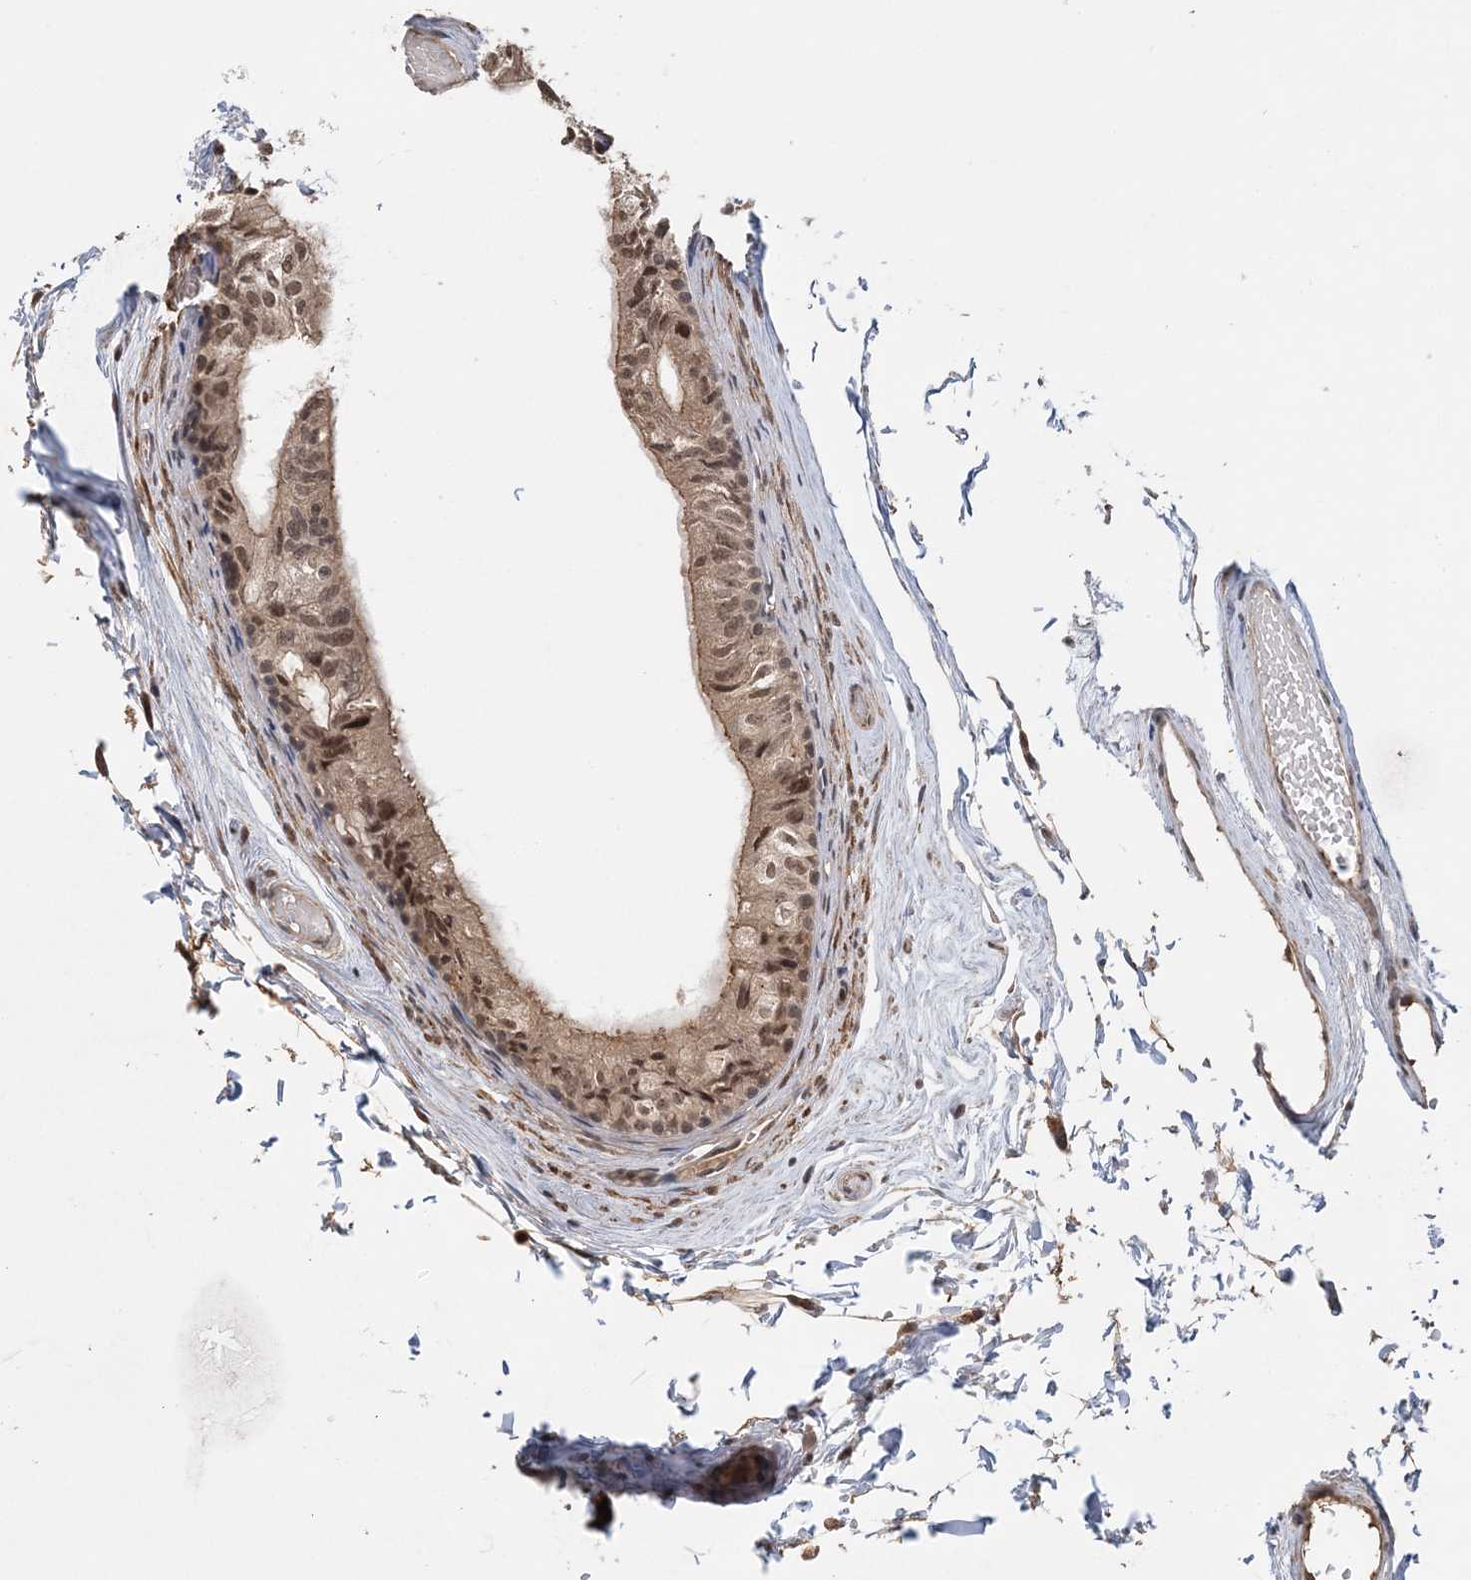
{"staining": {"intensity": "moderate", "quantity": ">75%", "location": "cytoplasmic/membranous,nuclear"}, "tissue": "epididymis", "cell_type": "Glandular cells", "image_type": "normal", "snomed": [{"axis": "morphology", "description": "Normal tissue, NOS"}, {"axis": "topography", "description": "Epididymis"}], "caption": "Moderate cytoplasmic/membranous,nuclear positivity for a protein is seen in about >75% of glandular cells of benign epididymis using immunohistochemistry.", "gene": "TSHZ2", "patient": {"sex": "male", "age": 79}}